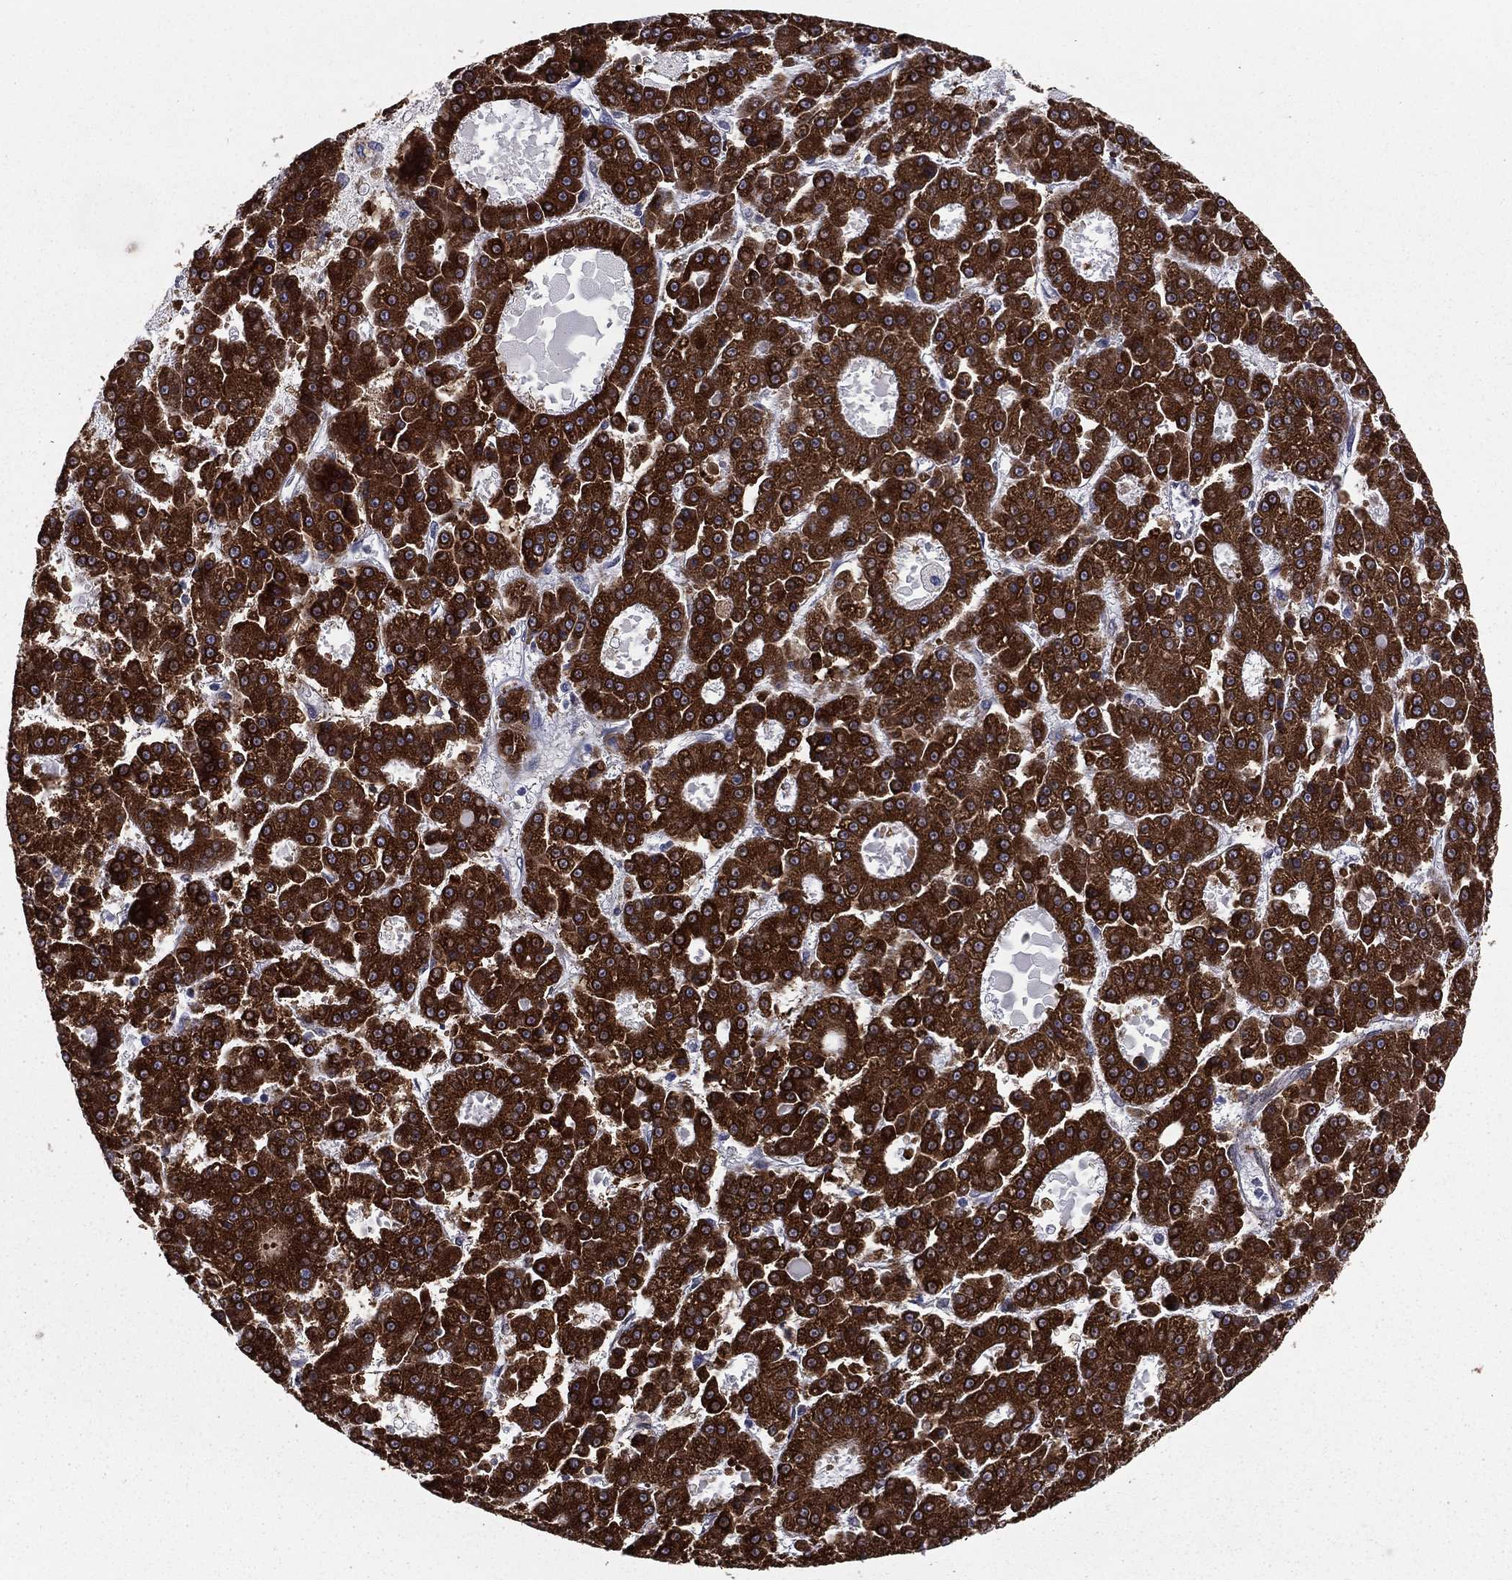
{"staining": {"intensity": "strong", "quantity": ">75%", "location": "cytoplasmic/membranous"}, "tissue": "liver cancer", "cell_type": "Tumor cells", "image_type": "cancer", "snomed": [{"axis": "morphology", "description": "Carcinoma, Hepatocellular, NOS"}, {"axis": "topography", "description": "Liver"}], "caption": "A brown stain highlights strong cytoplasmic/membranous expression of a protein in human liver hepatocellular carcinoma tumor cells.", "gene": "PGRMC1", "patient": {"sex": "male", "age": 70}}